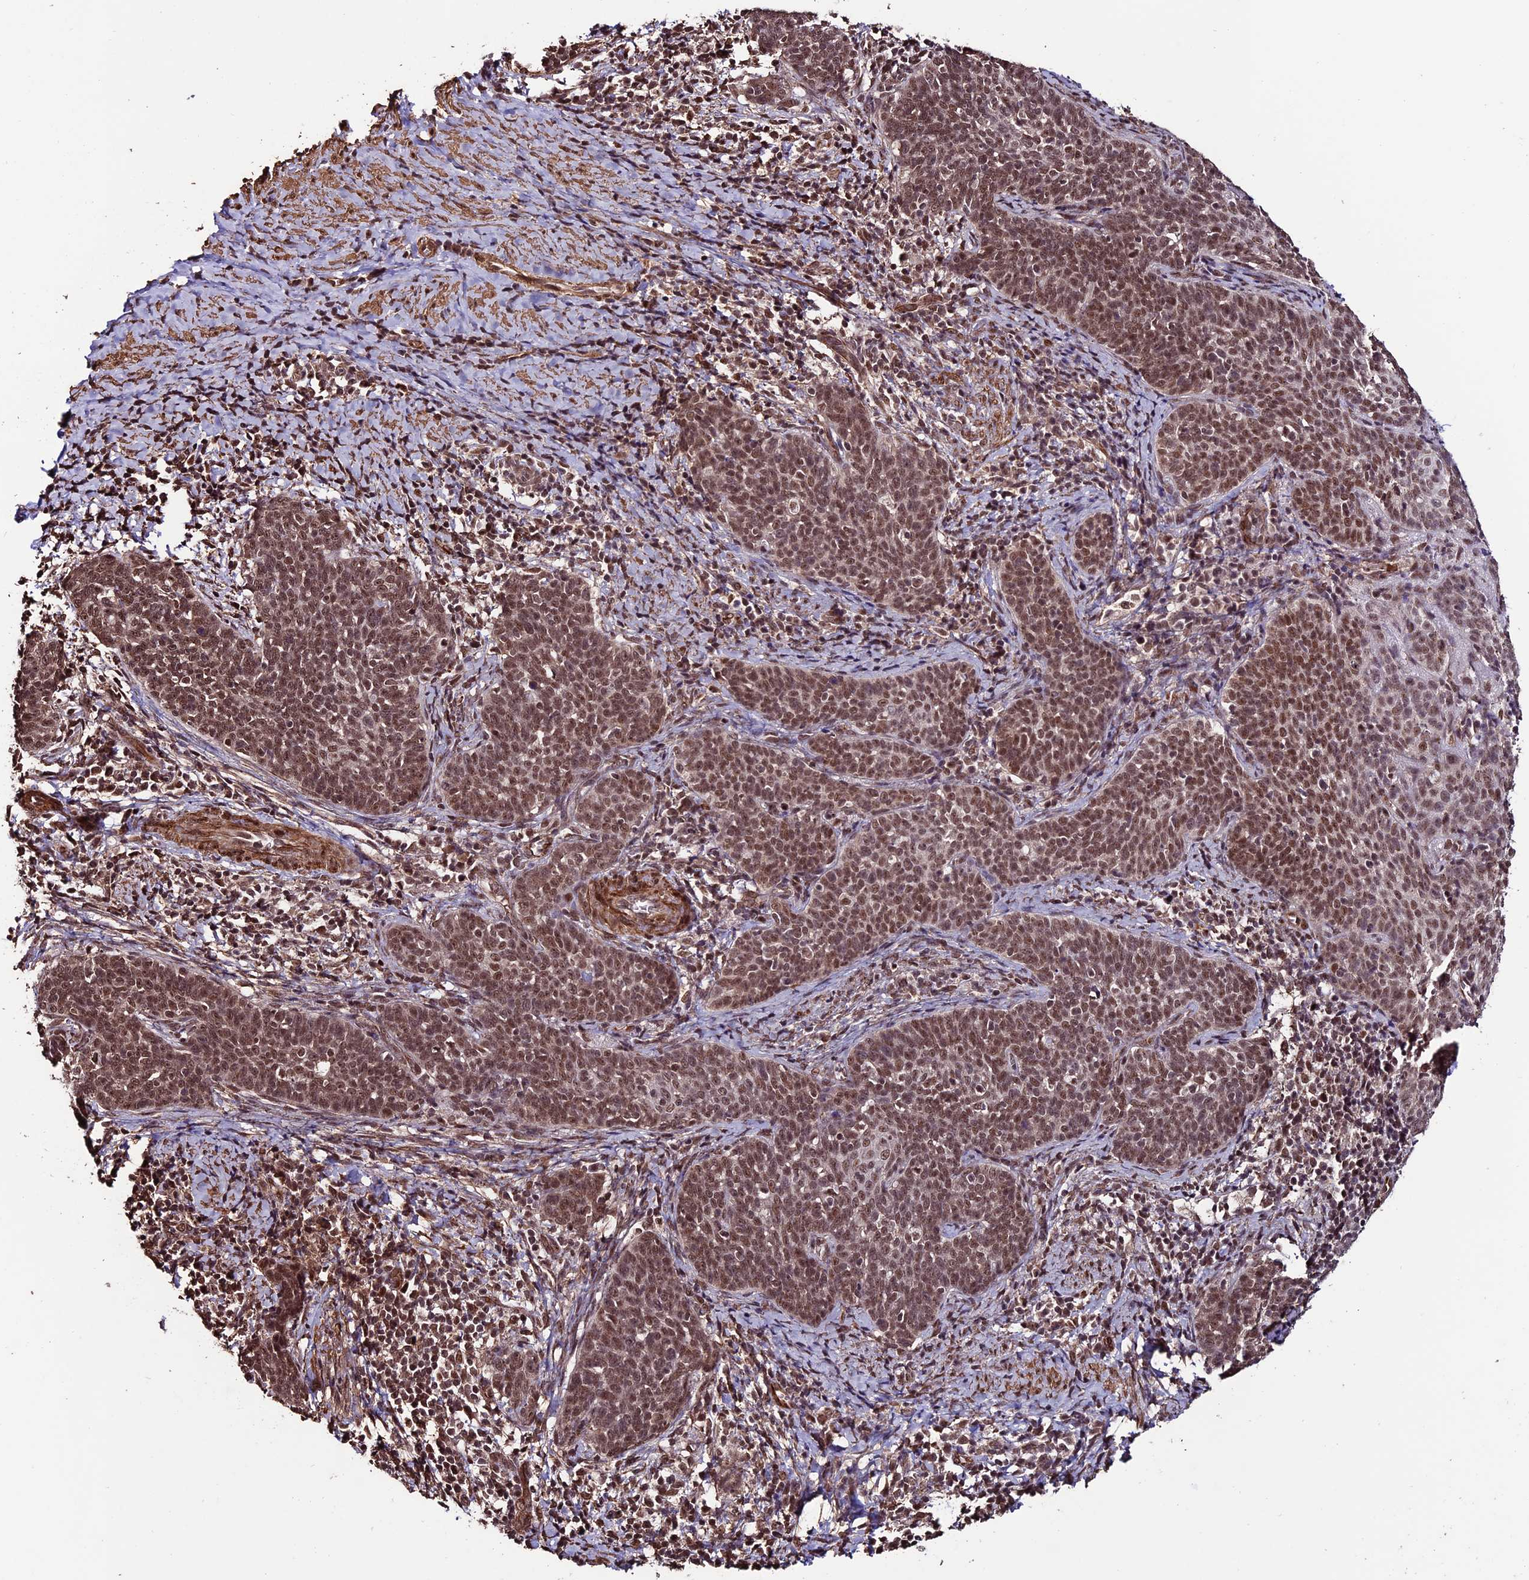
{"staining": {"intensity": "moderate", "quantity": ">75%", "location": "nuclear"}, "tissue": "cervical cancer", "cell_type": "Tumor cells", "image_type": "cancer", "snomed": [{"axis": "morphology", "description": "Normal tissue, NOS"}, {"axis": "morphology", "description": "Squamous cell carcinoma, NOS"}, {"axis": "topography", "description": "Cervix"}], "caption": "Human cervical cancer stained for a protein (brown) exhibits moderate nuclear positive expression in approximately >75% of tumor cells.", "gene": "CABIN1", "patient": {"sex": "female", "age": 39}}